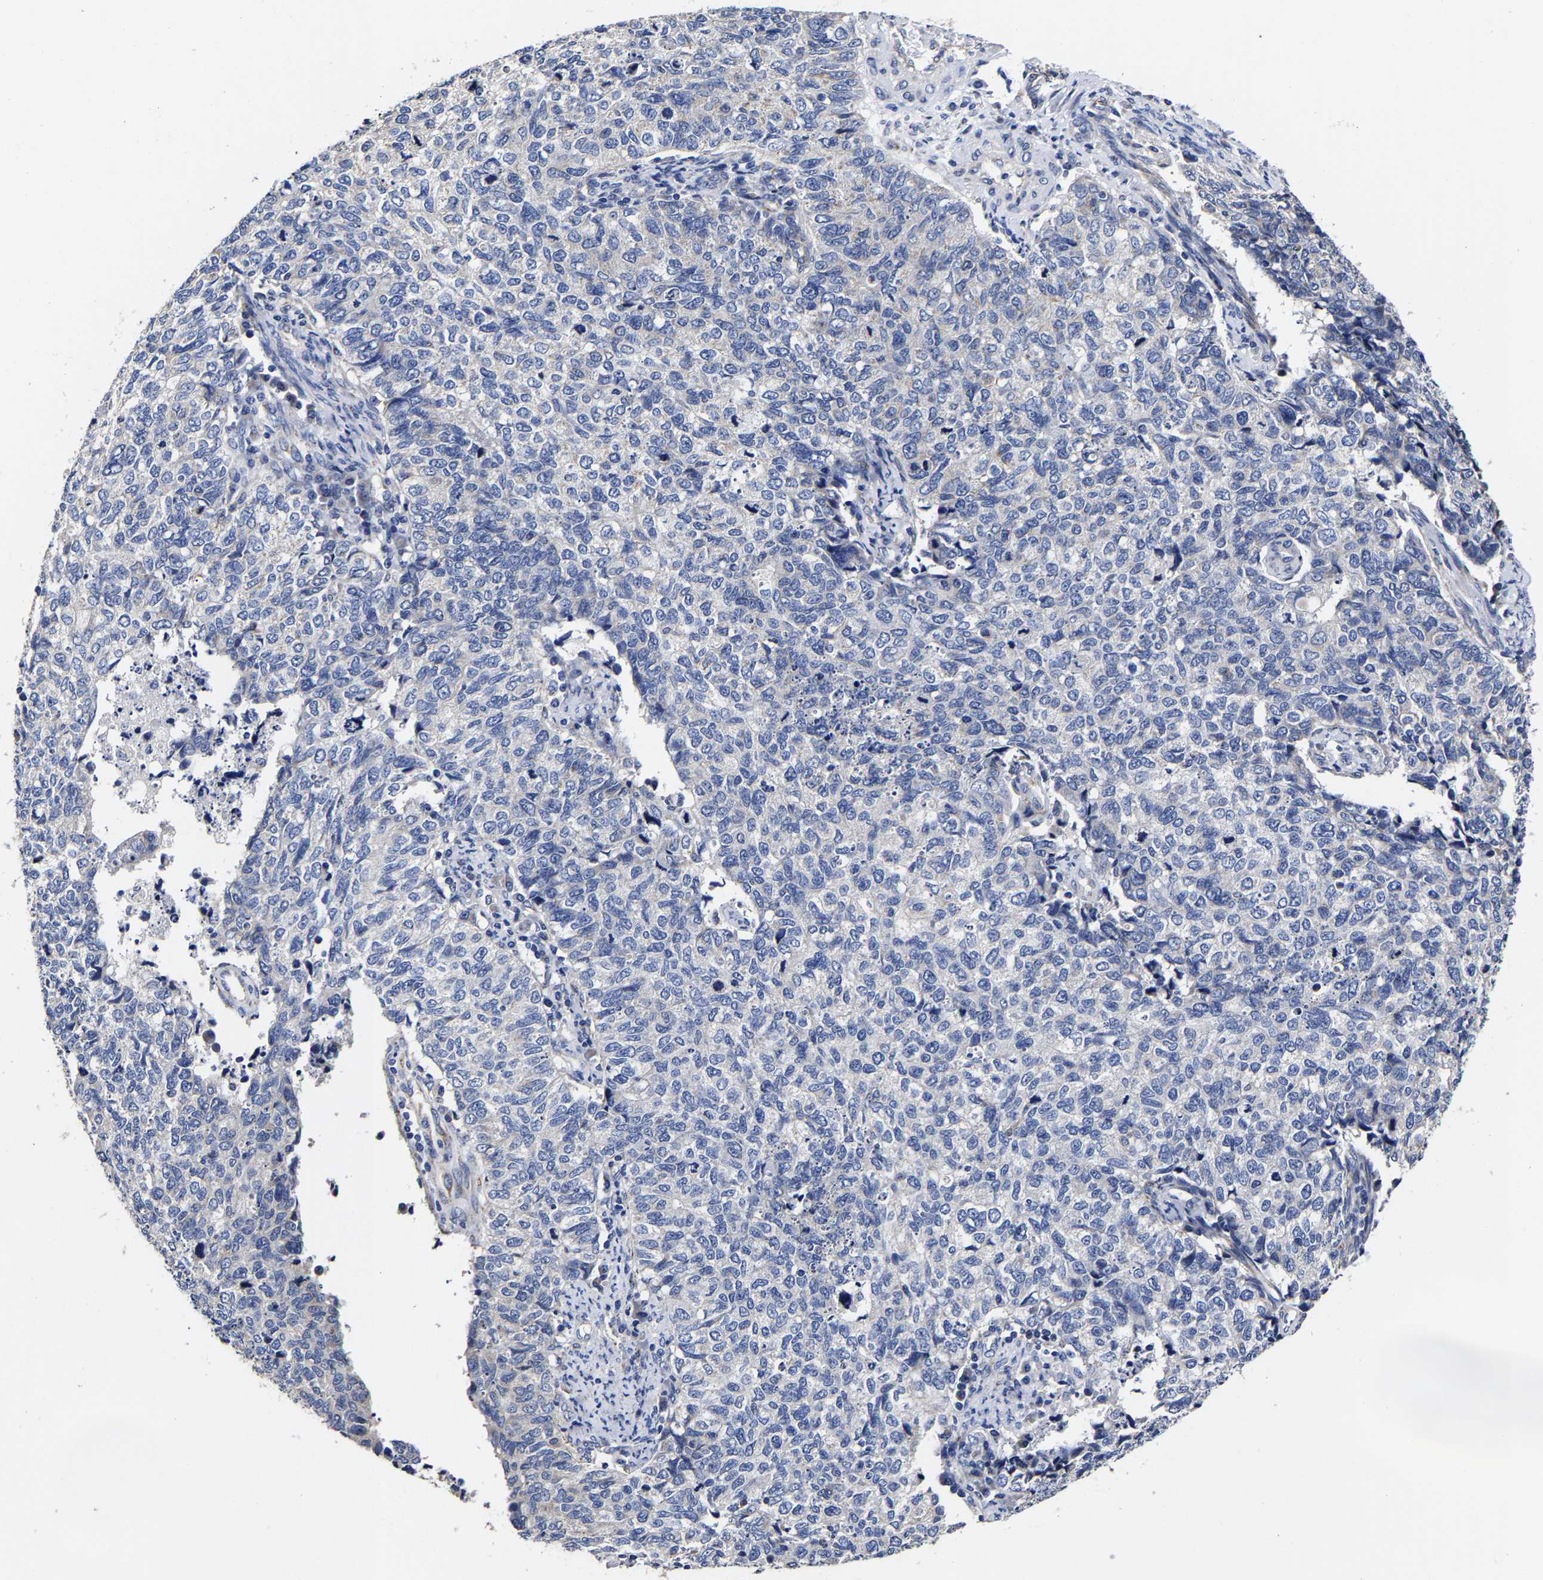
{"staining": {"intensity": "negative", "quantity": "none", "location": "none"}, "tissue": "cervical cancer", "cell_type": "Tumor cells", "image_type": "cancer", "snomed": [{"axis": "morphology", "description": "Squamous cell carcinoma, NOS"}, {"axis": "topography", "description": "Cervix"}], "caption": "Tumor cells show no significant protein staining in cervical squamous cell carcinoma. Brightfield microscopy of IHC stained with DAB (brown) and hematoxylin (blue), captured at high magnification.", "gene": "AASS", "patient": {"sex": "female", "age": 63}}